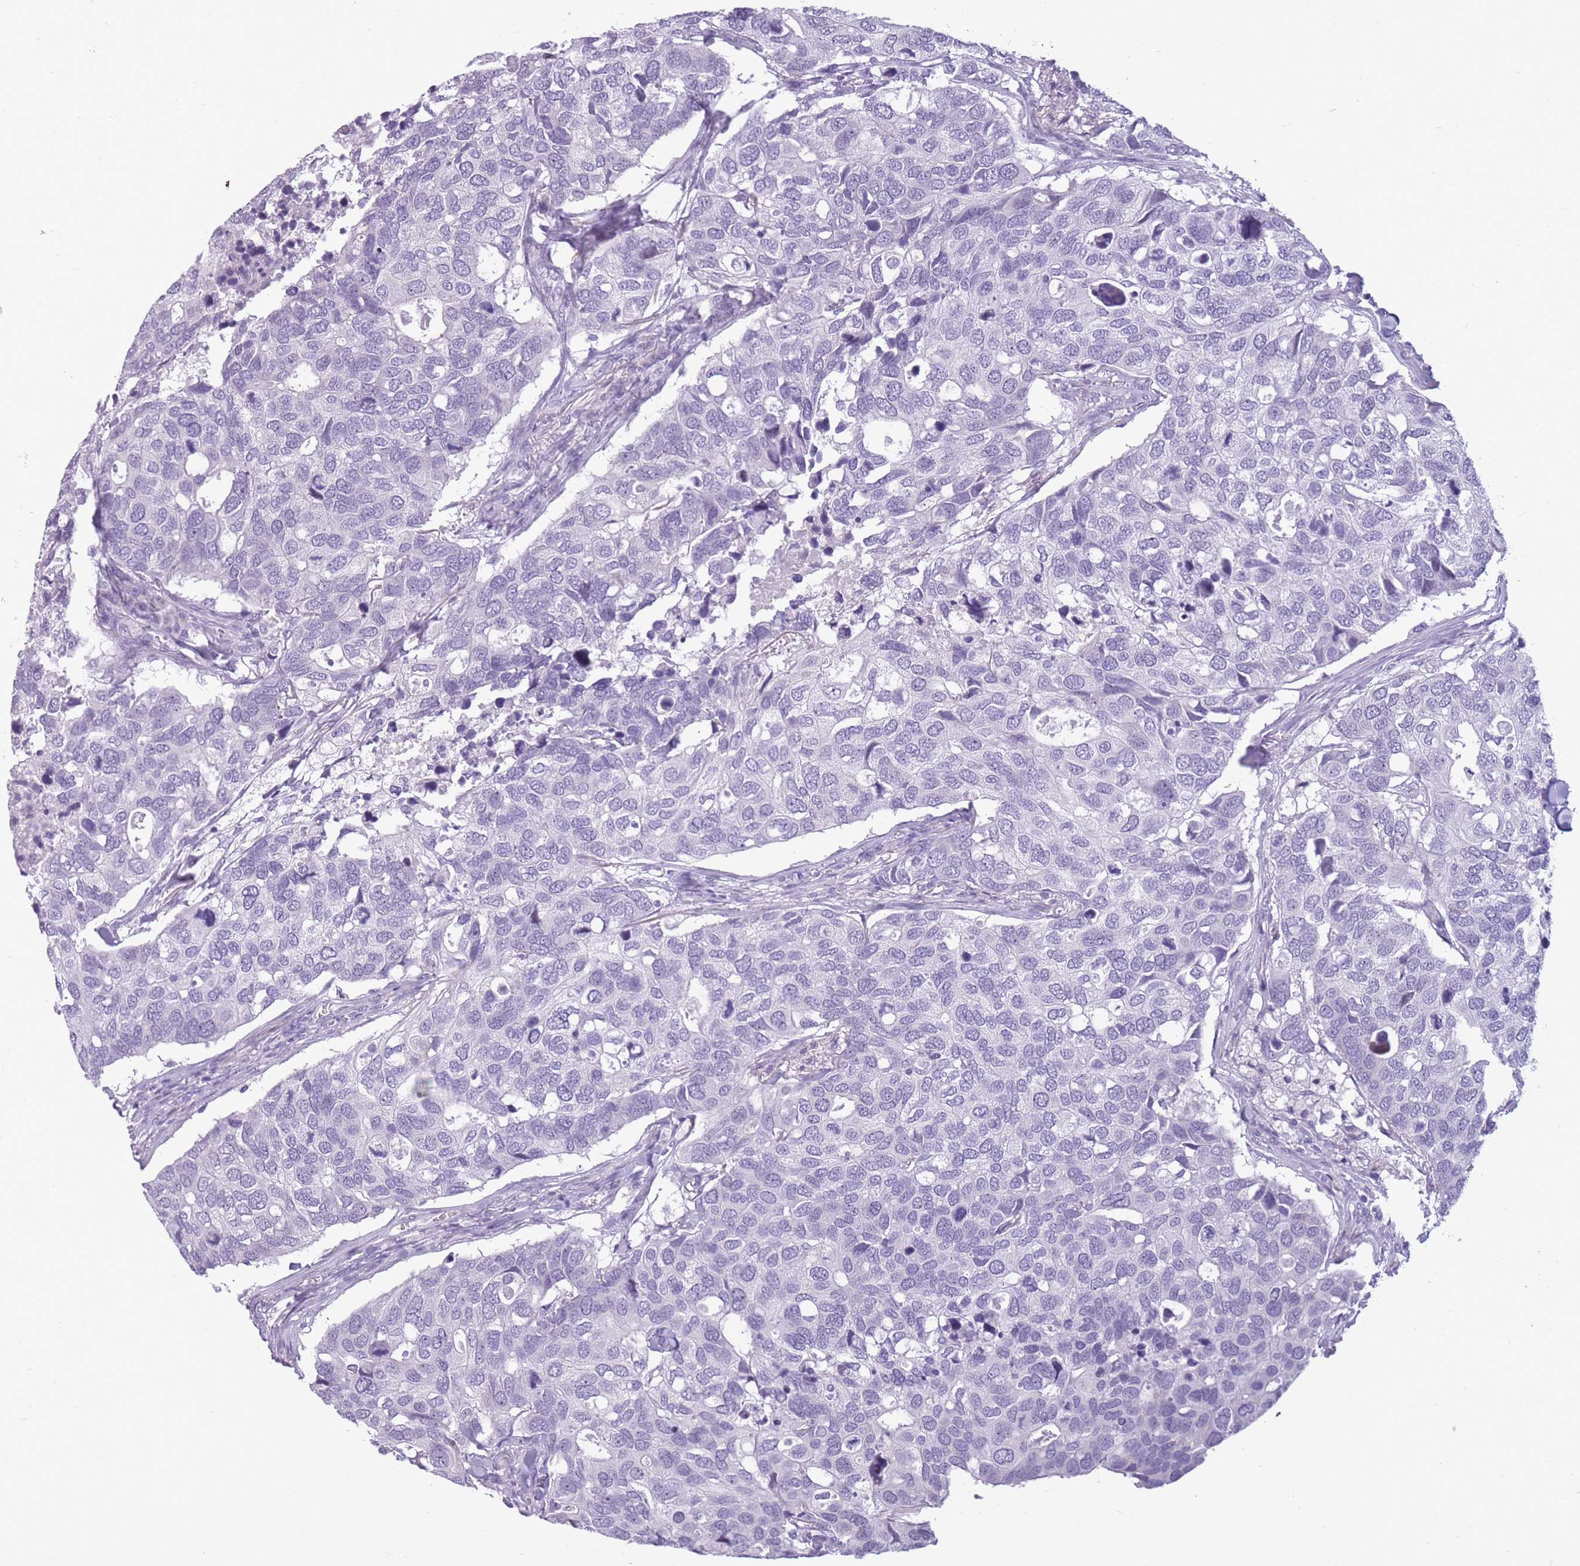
{"staining": {"intensity": "negative", "quantity": "none", "location": "none"}, "tissue": "breast cancer", "cell_type": "Tumor cells", "image_type": "cancer", "snomed": [{"axis": "morphology", "description": "Duct carcinoma"}, {"axis": "topography", "description": "Breast"}], "caption": "A high-resolution histopathology image shows immunohistochemistry staining of breast intraductal carcinoma, which reveals no significant positivity in tumor cells. (DAB (3,3'-diaminobenzidine) immunohistochemistry visualized using brightfield microscopy, high magnification).", "gene": "GOLGA6D", "patient": {"sex": "female", "age": 83}}